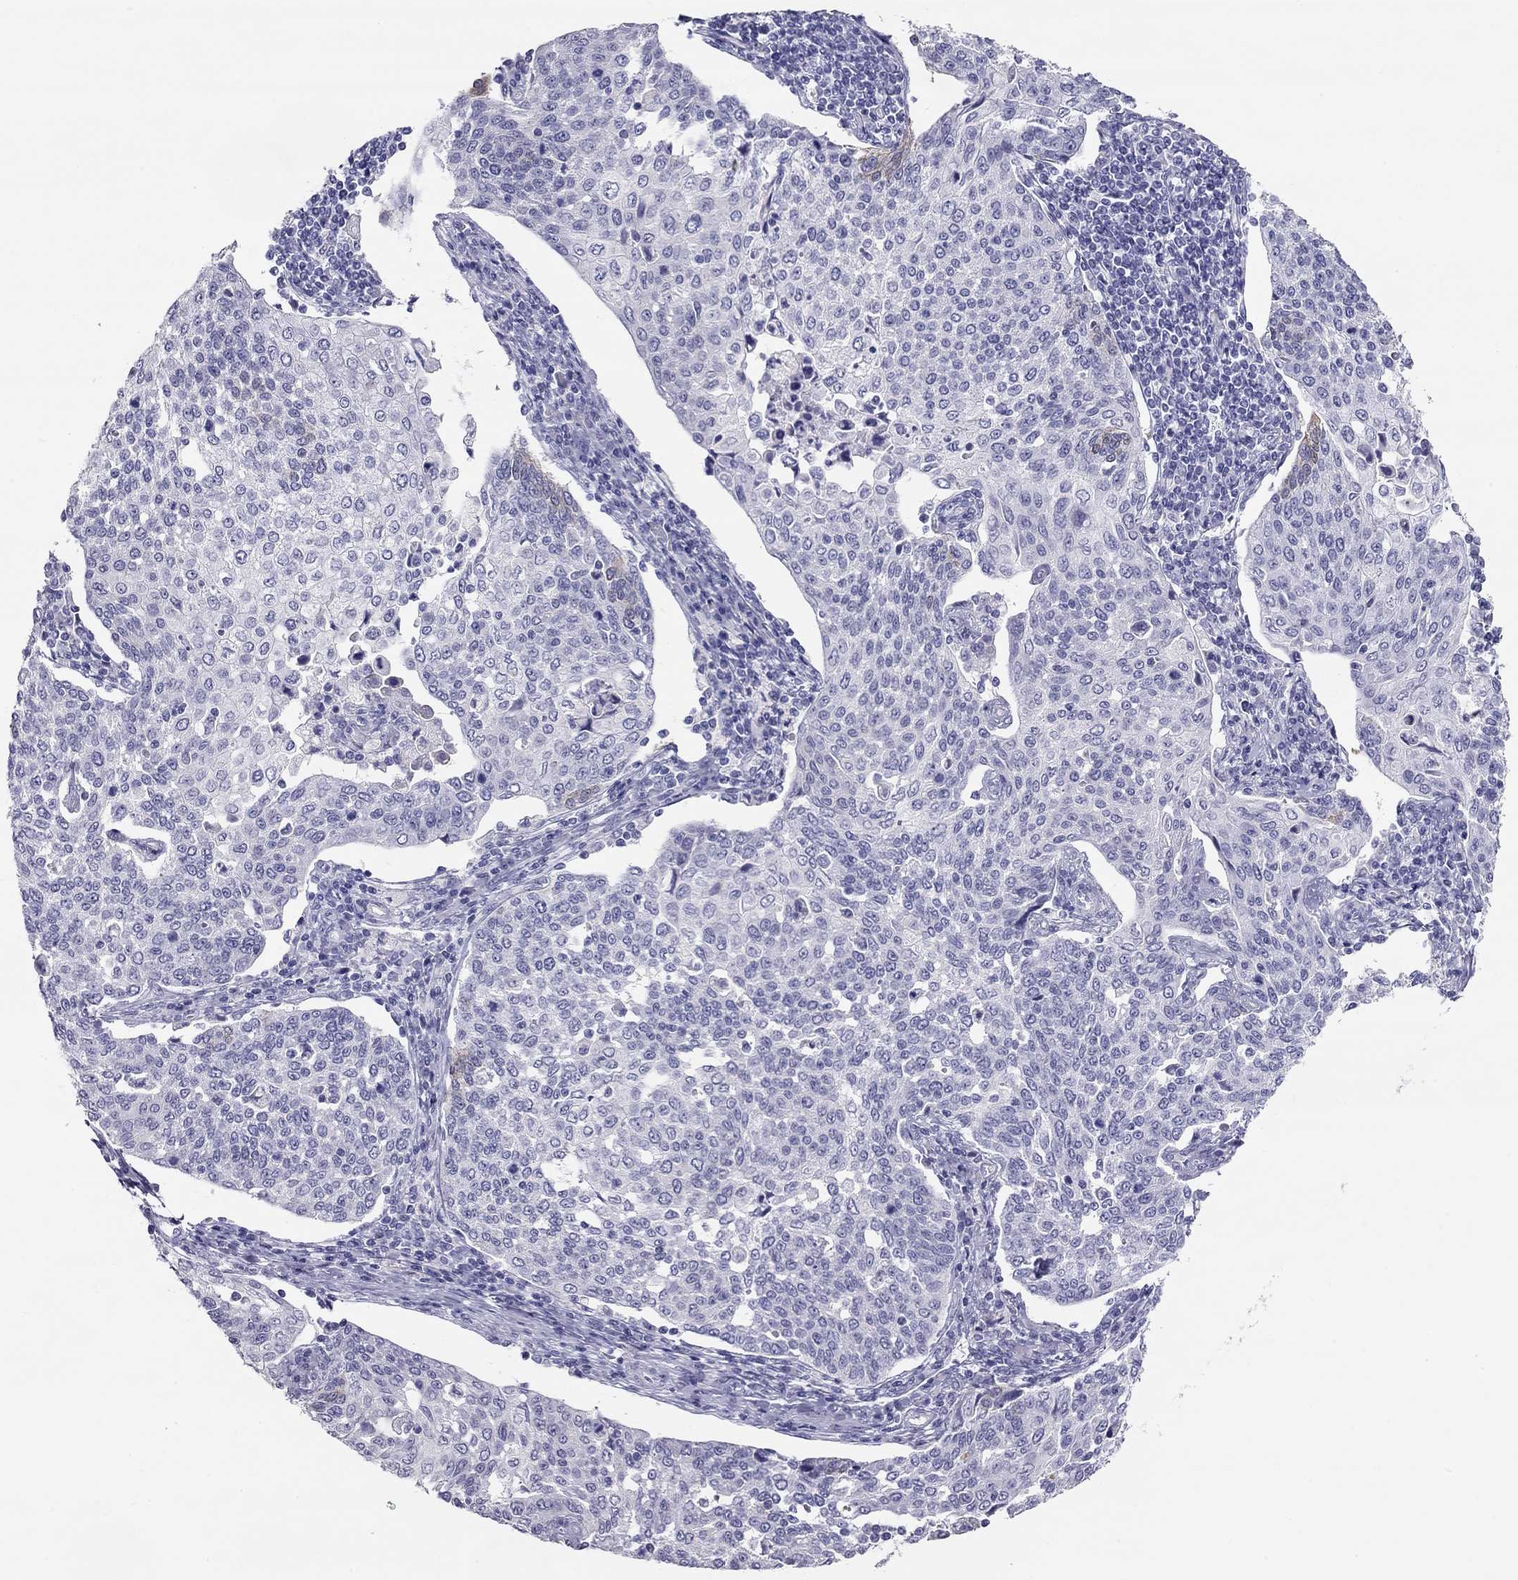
{"staining": {"intensity": "negative", "quantity": "none", "location": "none"}, "tissue": "cervical cancer", "cell_type": "Tumor cells", "image_type": "cancer", "snomed": [{"axis": "morphology", "description": "Squamous cell carcinoma, NOS"}, {"axis": "topography", "description": "Cervix"}], "caption": "An immunohistochemistry (IHC) micrograph of cervical cancer (squamous cell carcinoma) is shown. There is no staining in tumor cells of cervical cancer (squamous cell carcinoma). Brightfield microscopy of immunohistochemistry stained with DAB (brown) and hematoxylin (blue), captured at high magnification.", "gene": "KCNV2", "patient": {"sex": "female", "age": 34}}